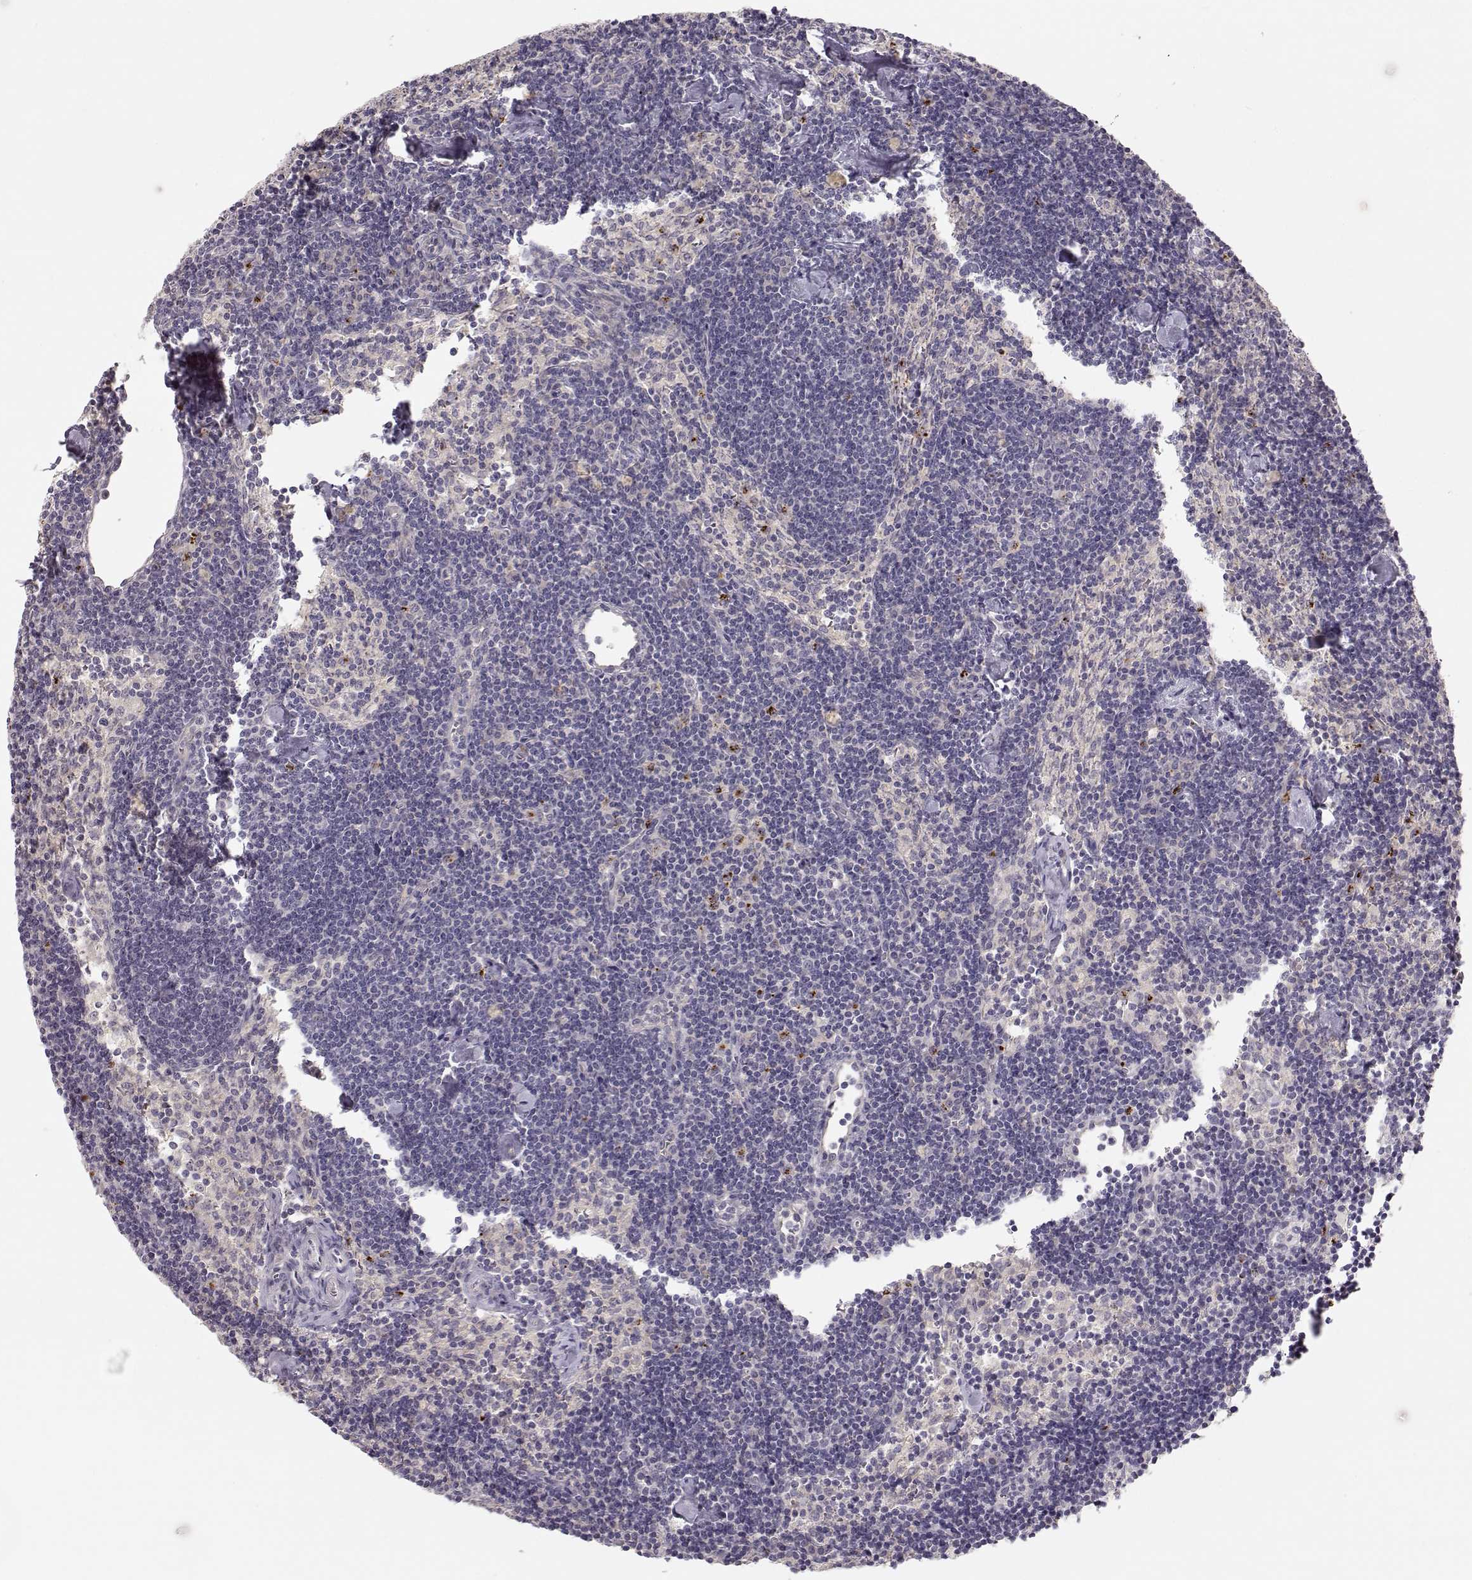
{"staining": {"intensity": "negative", "quantity": "none", "location": "none"}, "tissue": "lymph node", "cell_type": "Germinal center cells", "image_type": "normal", "snomed": [{"axis": "morphology", "description": "Normal tissue, NOS"}, {"axis": "topography", "description": "Lymph node"}], "caption": "DAB (3,3'-diaminobenzidine) immunohistochemical staining of unremarkable lymph node displays no significant expression in germinal center cells. The staining is performed using DAB brown chromogen with nuclei counter-stained in using hematoxylin.", "gene": "ARHGAP8", "patient": {"sex": "female", "age": 42}}